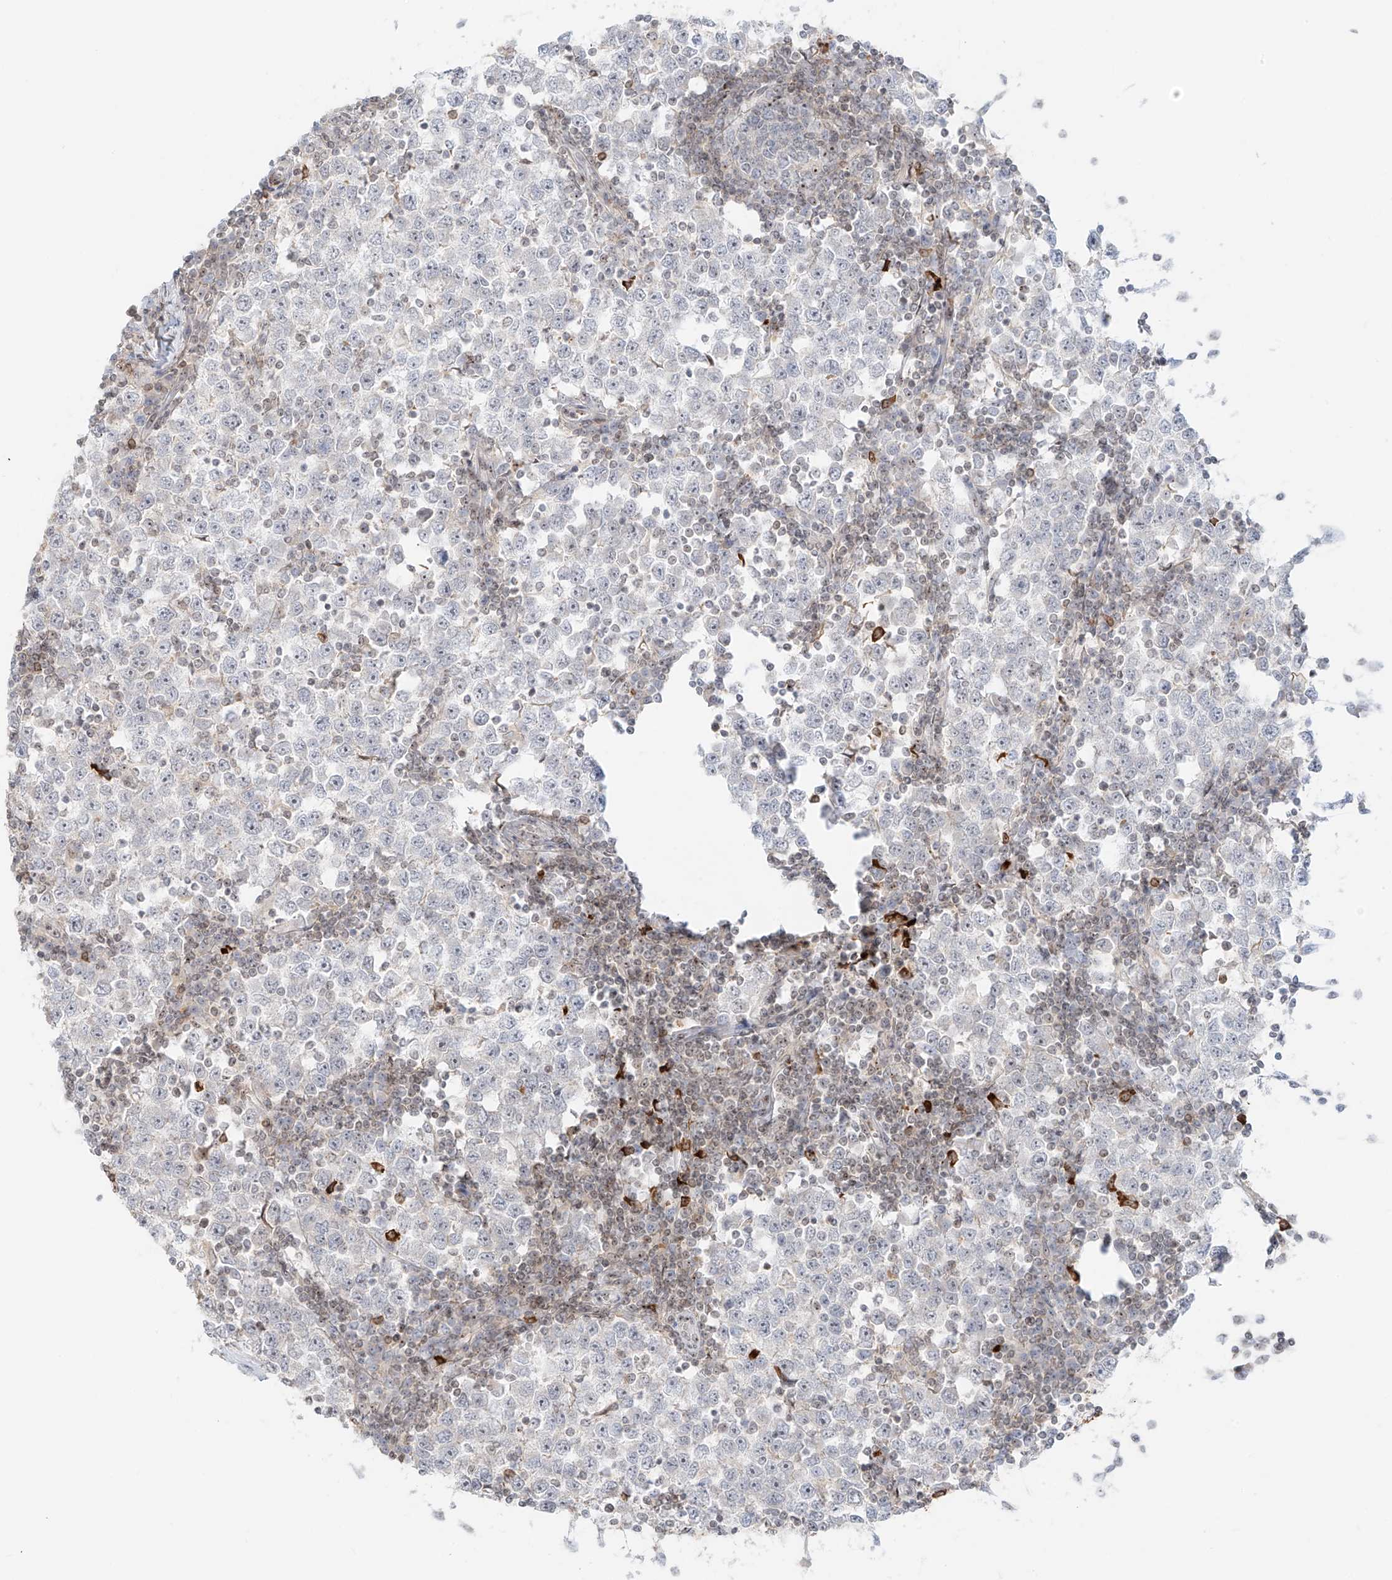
{"staining": {"intensity": "negative", "quantity": "none", "location": "none"}, "tissue": "testis cancer", "cell_type": "Tumor cells", "image_type": "cancer", "snomed": [{"axis": "morphology", "description": "Seminoma, NOS"}, {"axis": "topography", "description": "Testis"}], "caption": "IHC photomicrograph of human testis cancer stained for a protein (brown), which shows no expression in tumor cells.", "gene": "ZNF512", "patient": {"sex": "male", "age": 65}}